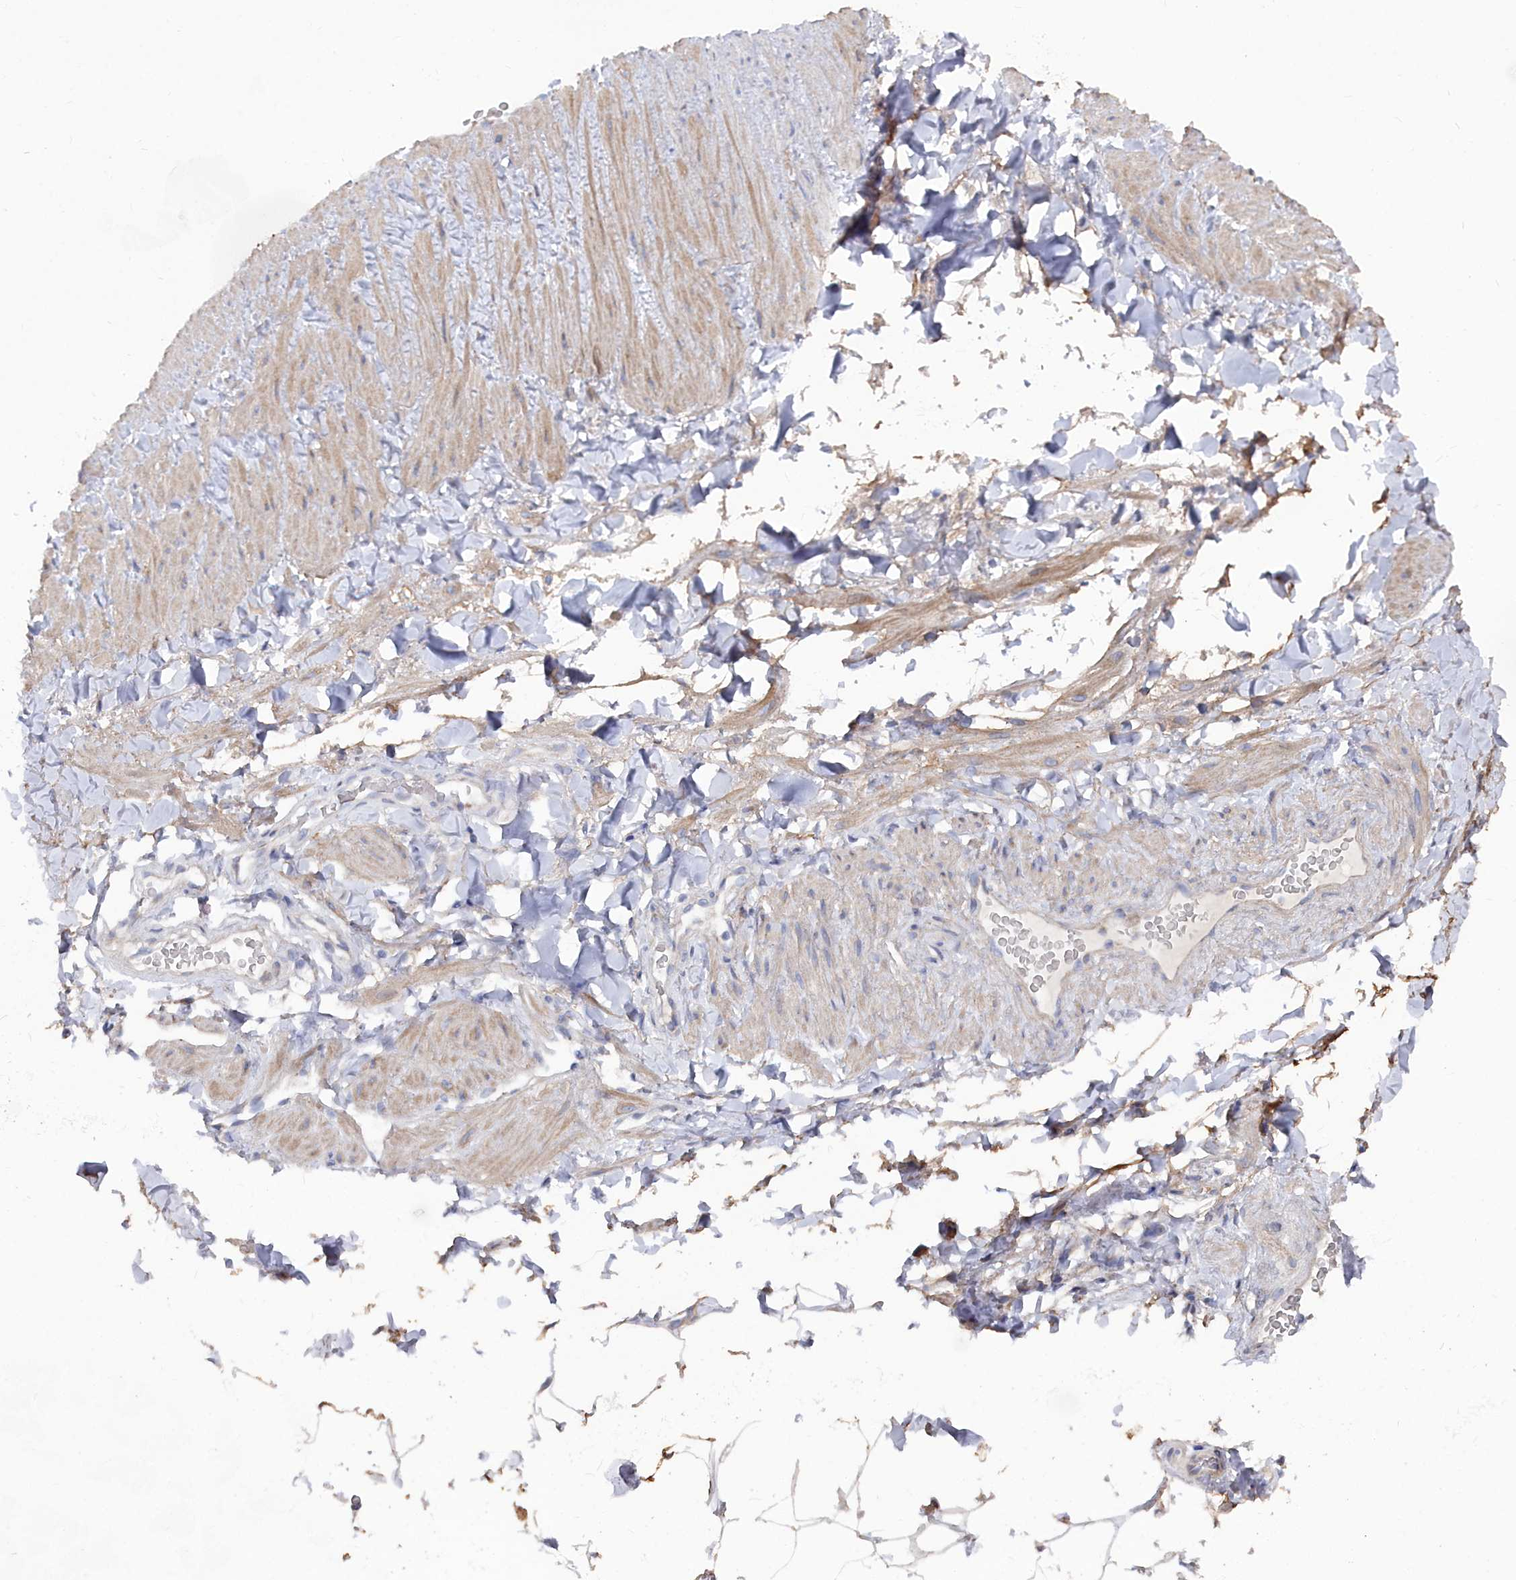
{"staining": {"intensity": "negative", "quantity": "none", "location": "none"}, "tissue": "adipose tissue", "cell_type": "Adipocytes", "image_type": "normal", "snomed": [{"axis": "morphology", "description": "Normal tissue, NOS"}, {"axis": "topography", "description": "Soft tissue"}, {"axis": "topography", "description": "Vascular tissue"}], "caption": "IHC photomicrograph of benign adipose tissue: adipose tissue stained with DAB (3,3'-diaminobenzidine) reveals no significant protein staining in adipocytes.", "gene": "SHISAL2A", "patient": {"sex": "male", "age": 54}}